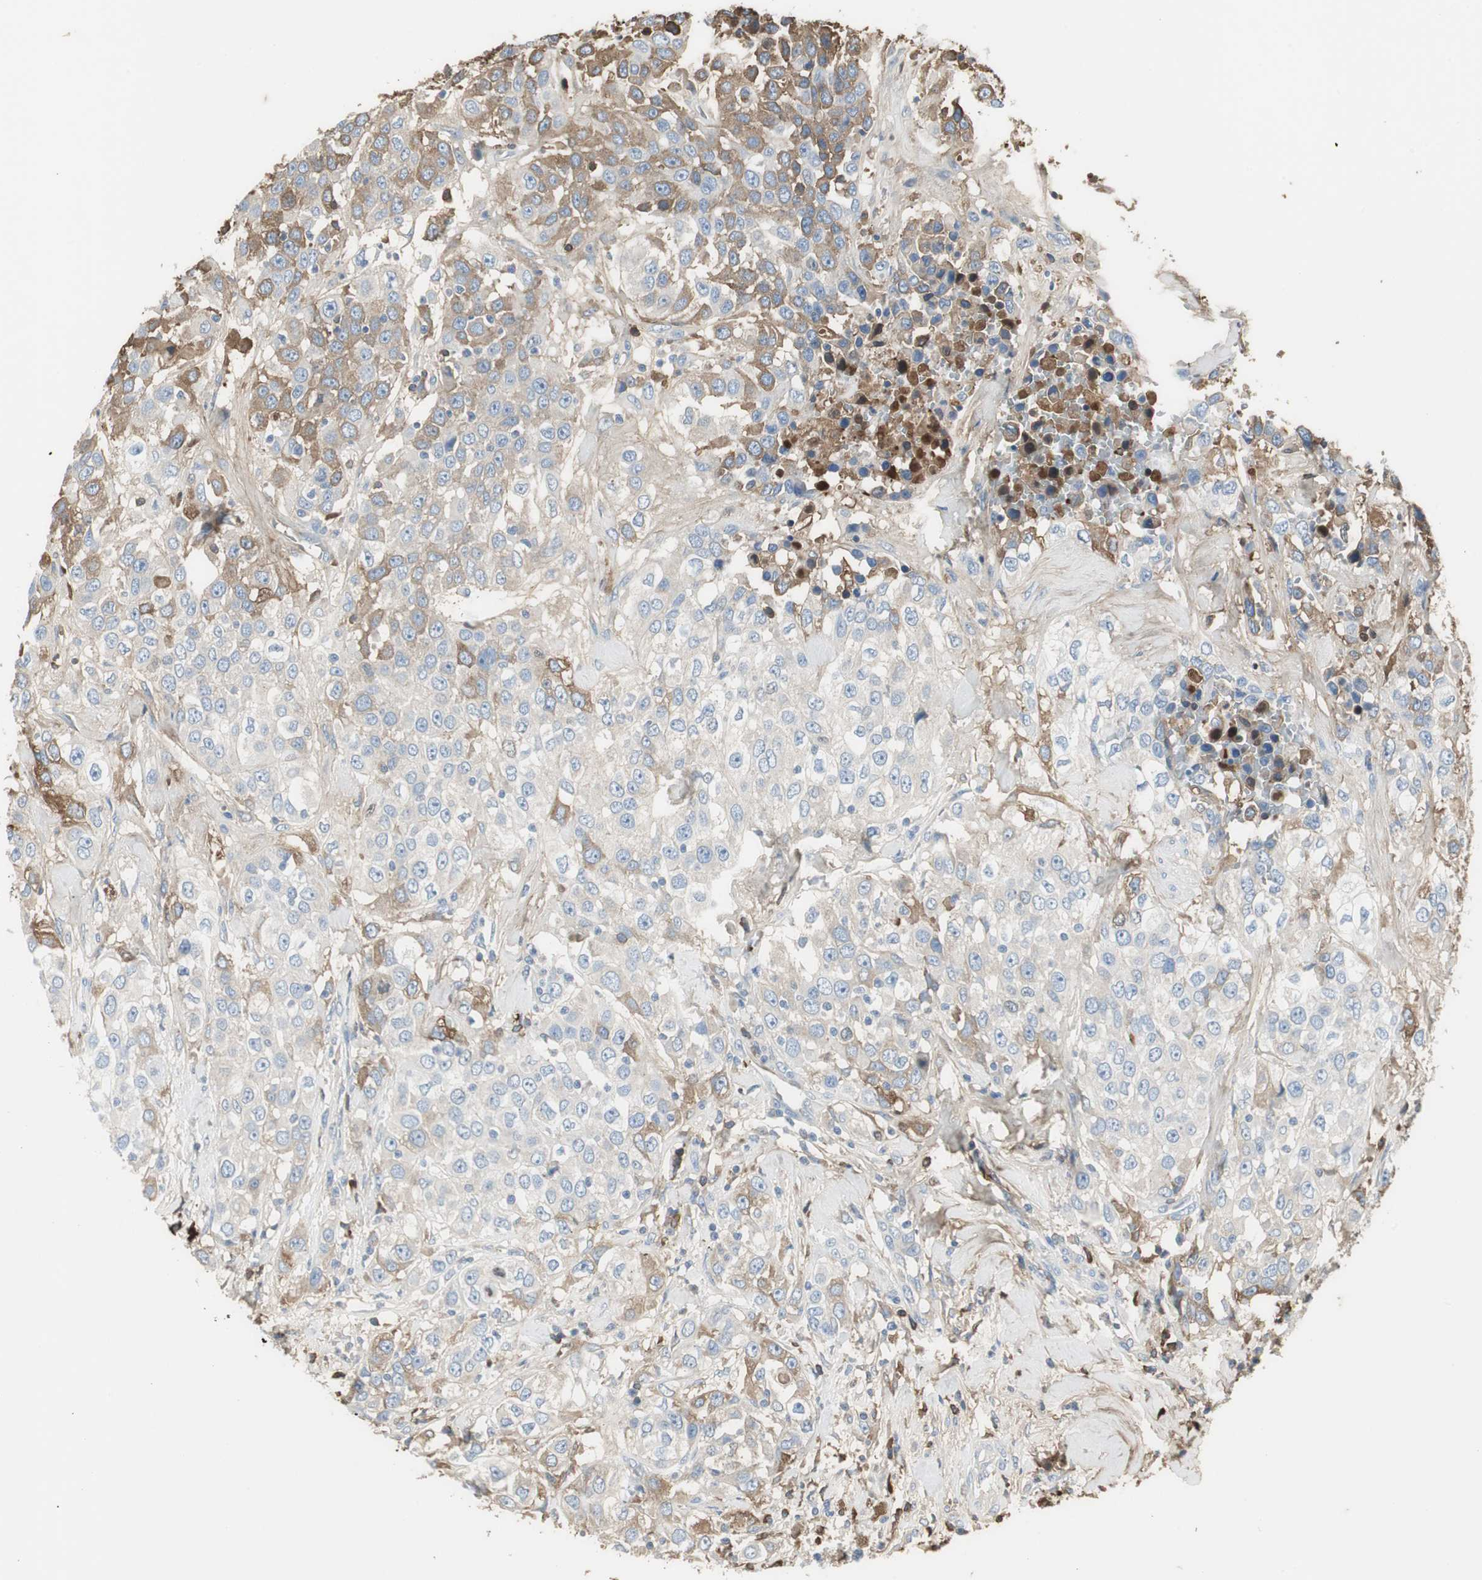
{"staining": {"intensity": "moderate", "quantity": "<25%", "location": "cytoplasmic/membranous"}, "tissue": "urothelial cancer", "cell_type": "Tumor cells", "image_type": "cancer", "snomed": [{"axis": "morphology", "description": "Urothelial carcinoma, High grade"}, {"axis": "topography", "description": "Urinary bladder"}], "caption": "Immunohistochemistry histopathology image of urothelial cancer stained for a protein (brown), which displays low levels of moderate cytoplasmic/membranous positivity in about <25% of tumor cells.", "gene": "IGHA1", "patient": {"sex": "female", "age": 80}}